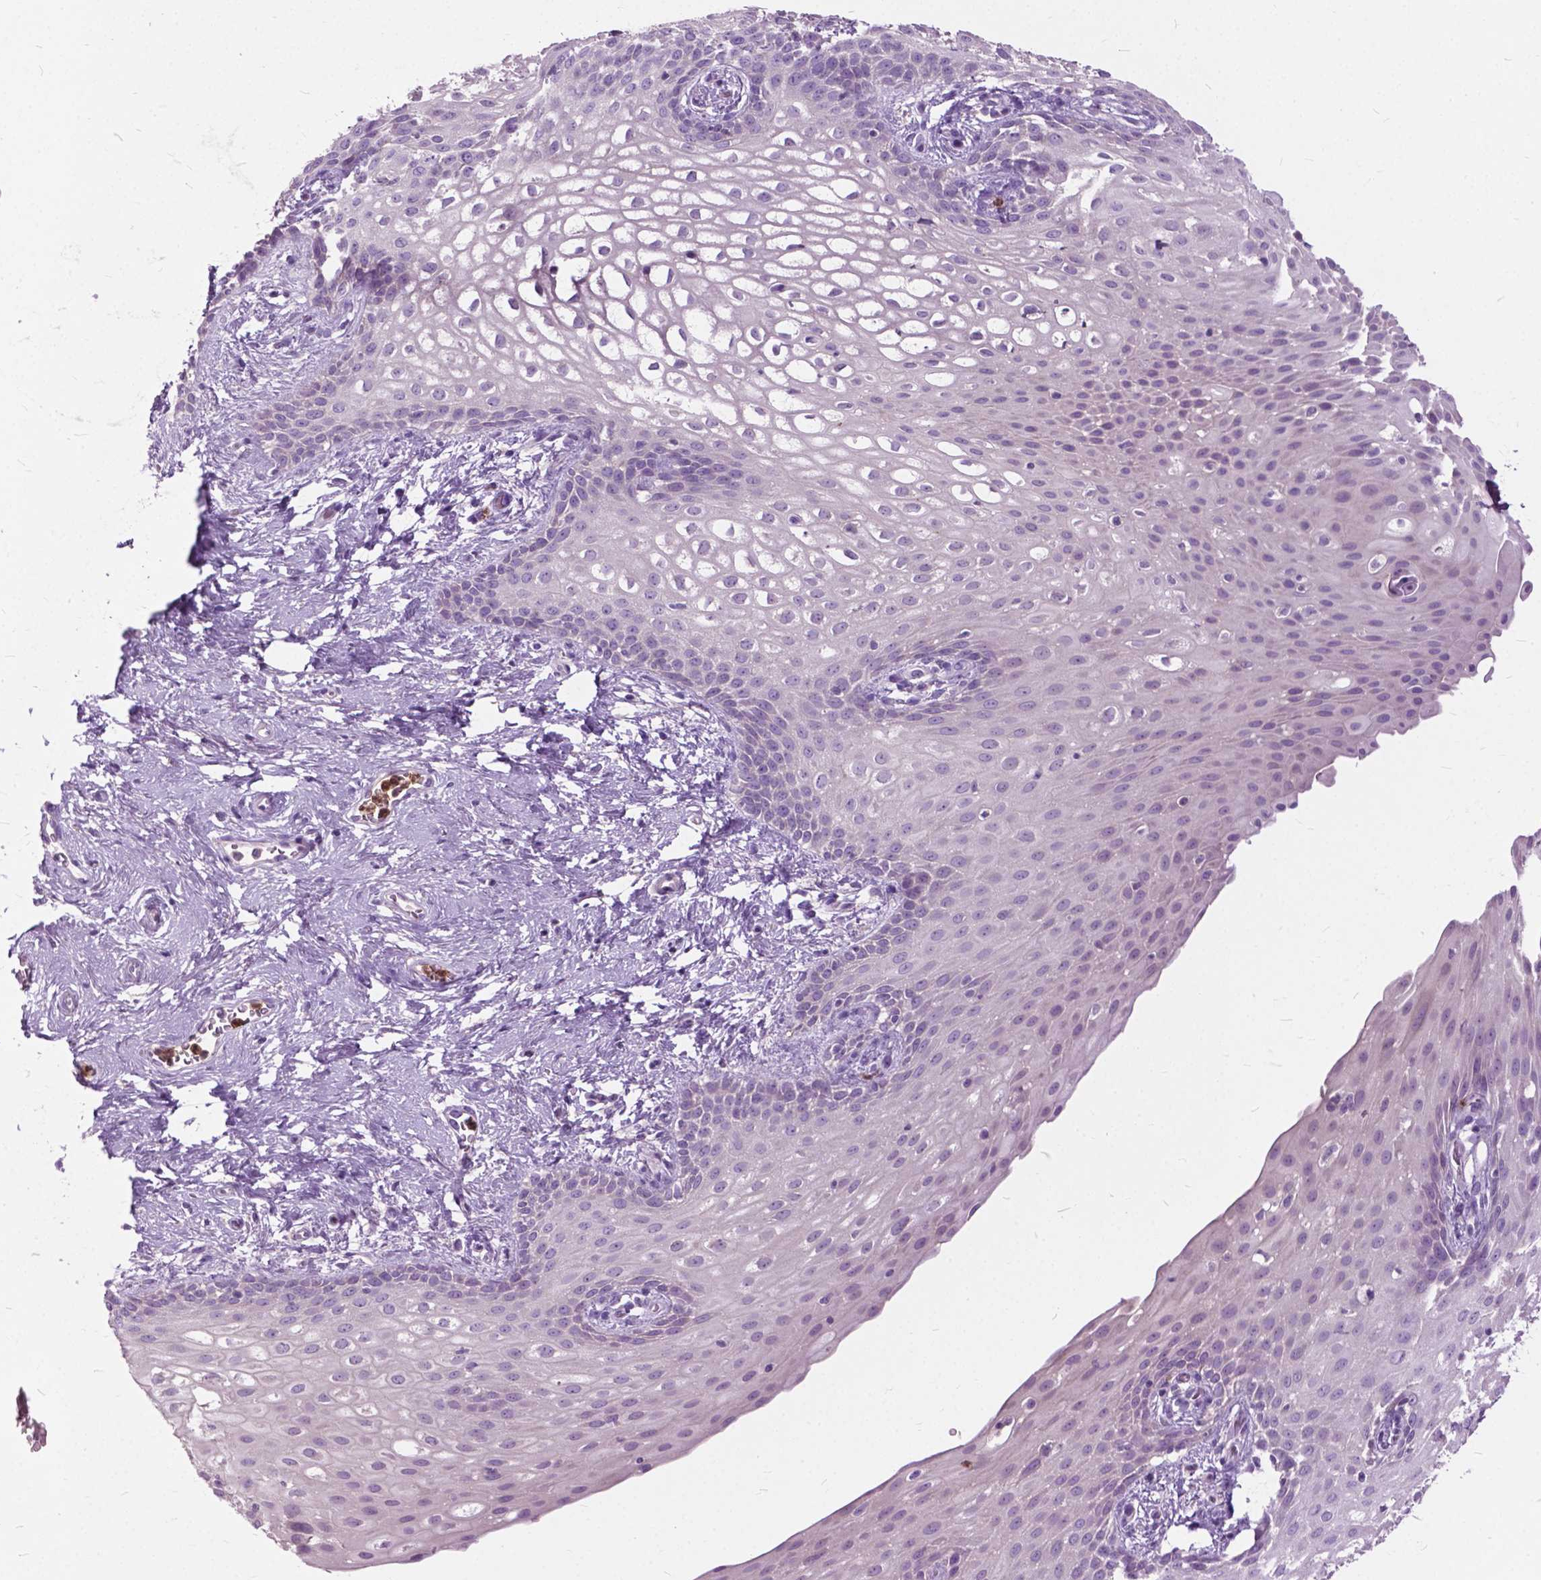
{"staining": {"intensity": "weak", "quantity": "<25%", "location": "cytoplasmic/membranous"}, "tissue": "skin", "cell_type": "Epidermal cells", "image_type": "normal", "snomed": [{"axis": "morphology", "description": "Normal tissue, NOS"}, {"axis": "topography", "description": "Anal"}], "caption": "This is a image of immunohistochemistry (IHC) staining of normal skin, which shows no expression in epidermal cells. (Immunohistochemistry (ihc), brightfield microscopy, high magnification).", "gene": "PRR35", "patient": {"sex": "female", "age": 46}}